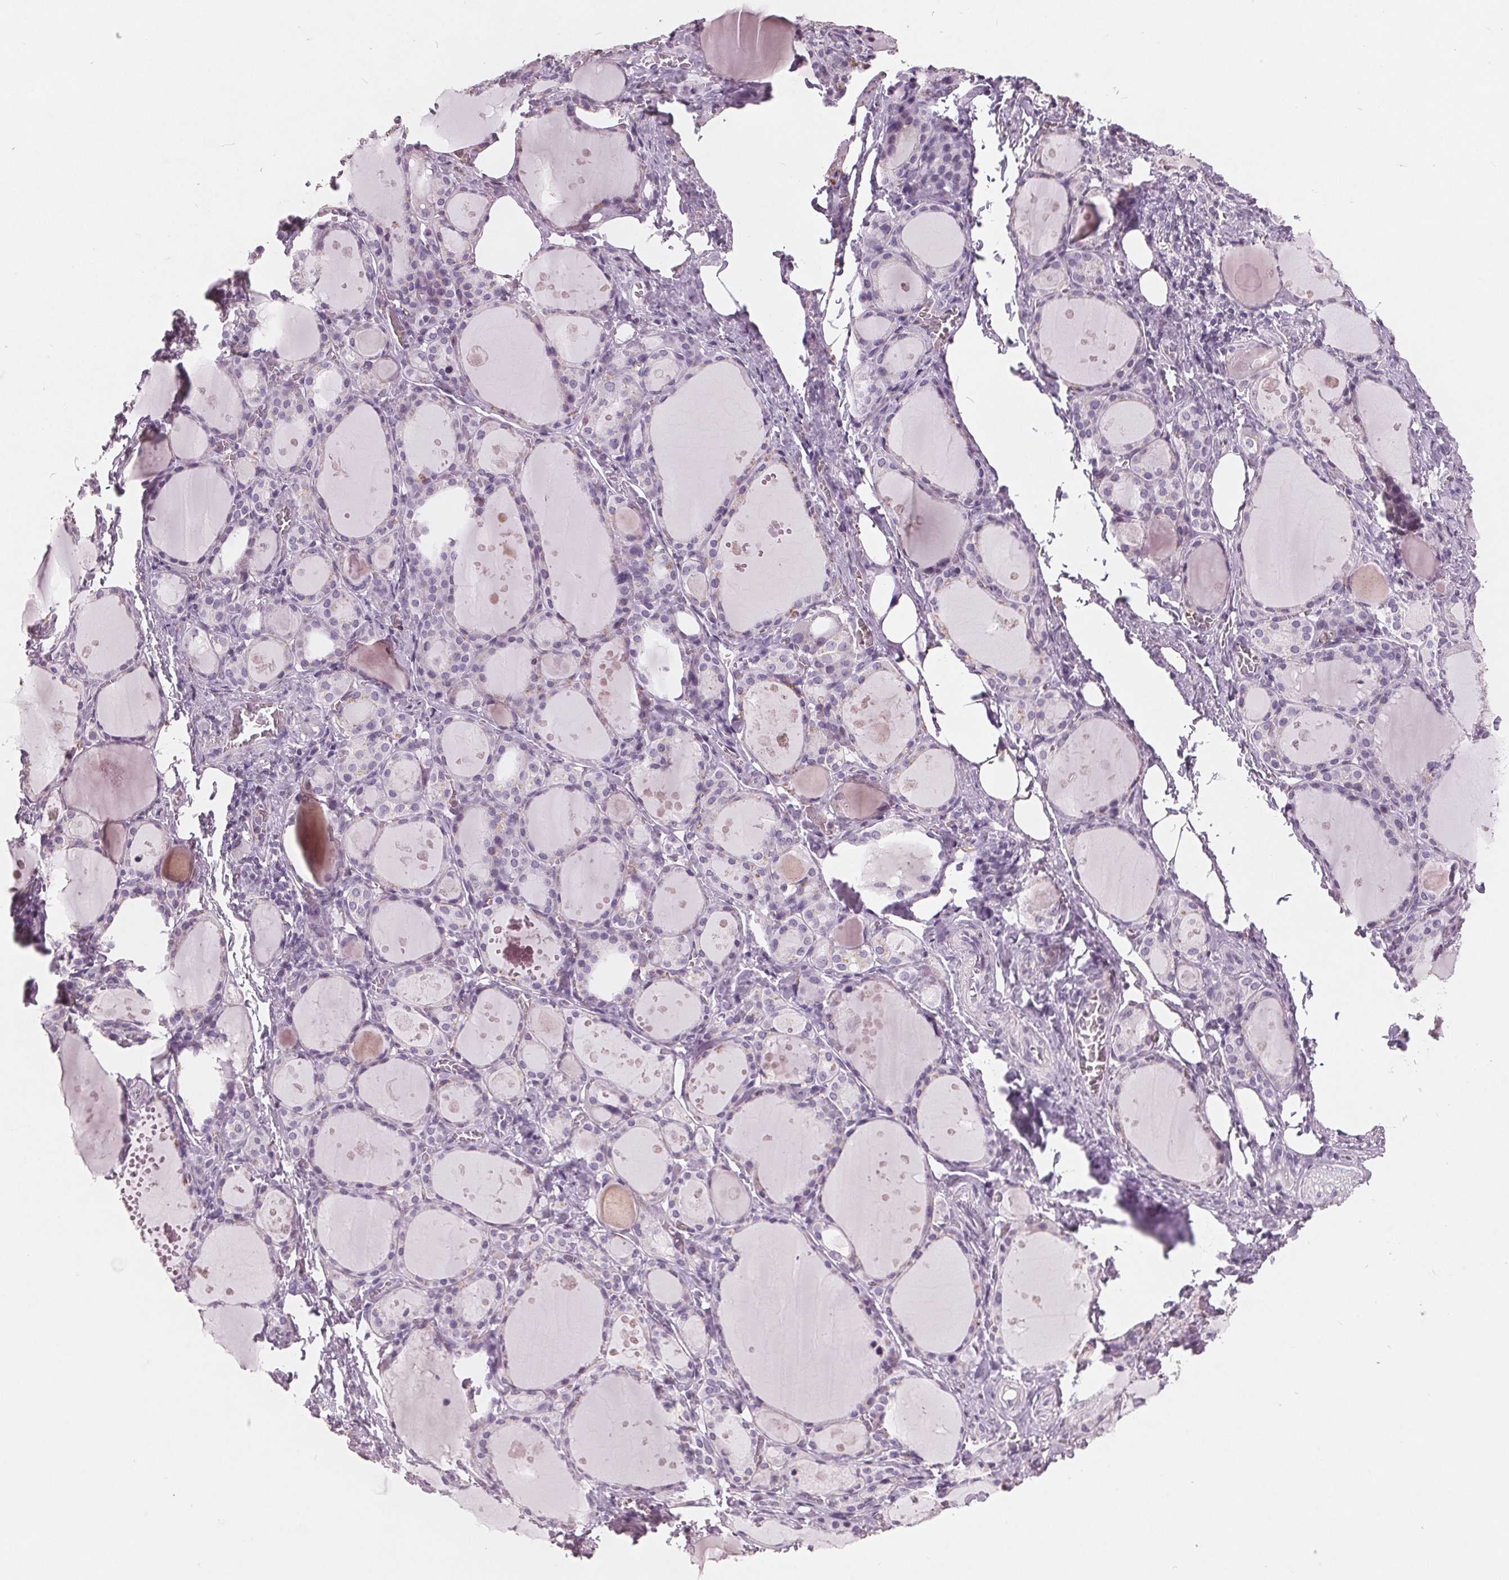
{"staining": {"intensity": "negative", "quantity": "none", "location": "none"}, "tissue": "thyroid gland", "cell_type": "Glandular cells", "image_type": "normal", "snomed": [{"axis": "morphology", "description": "Normal tissue, NOS"}, {"axis": "topography", "description": "Thyroid gland"}], "caption": "Glandular cells show no significant protein positivity in normal thyroid gland.", "gene": "PTPN14", "patient": {"sex": "male", "age": 68}}